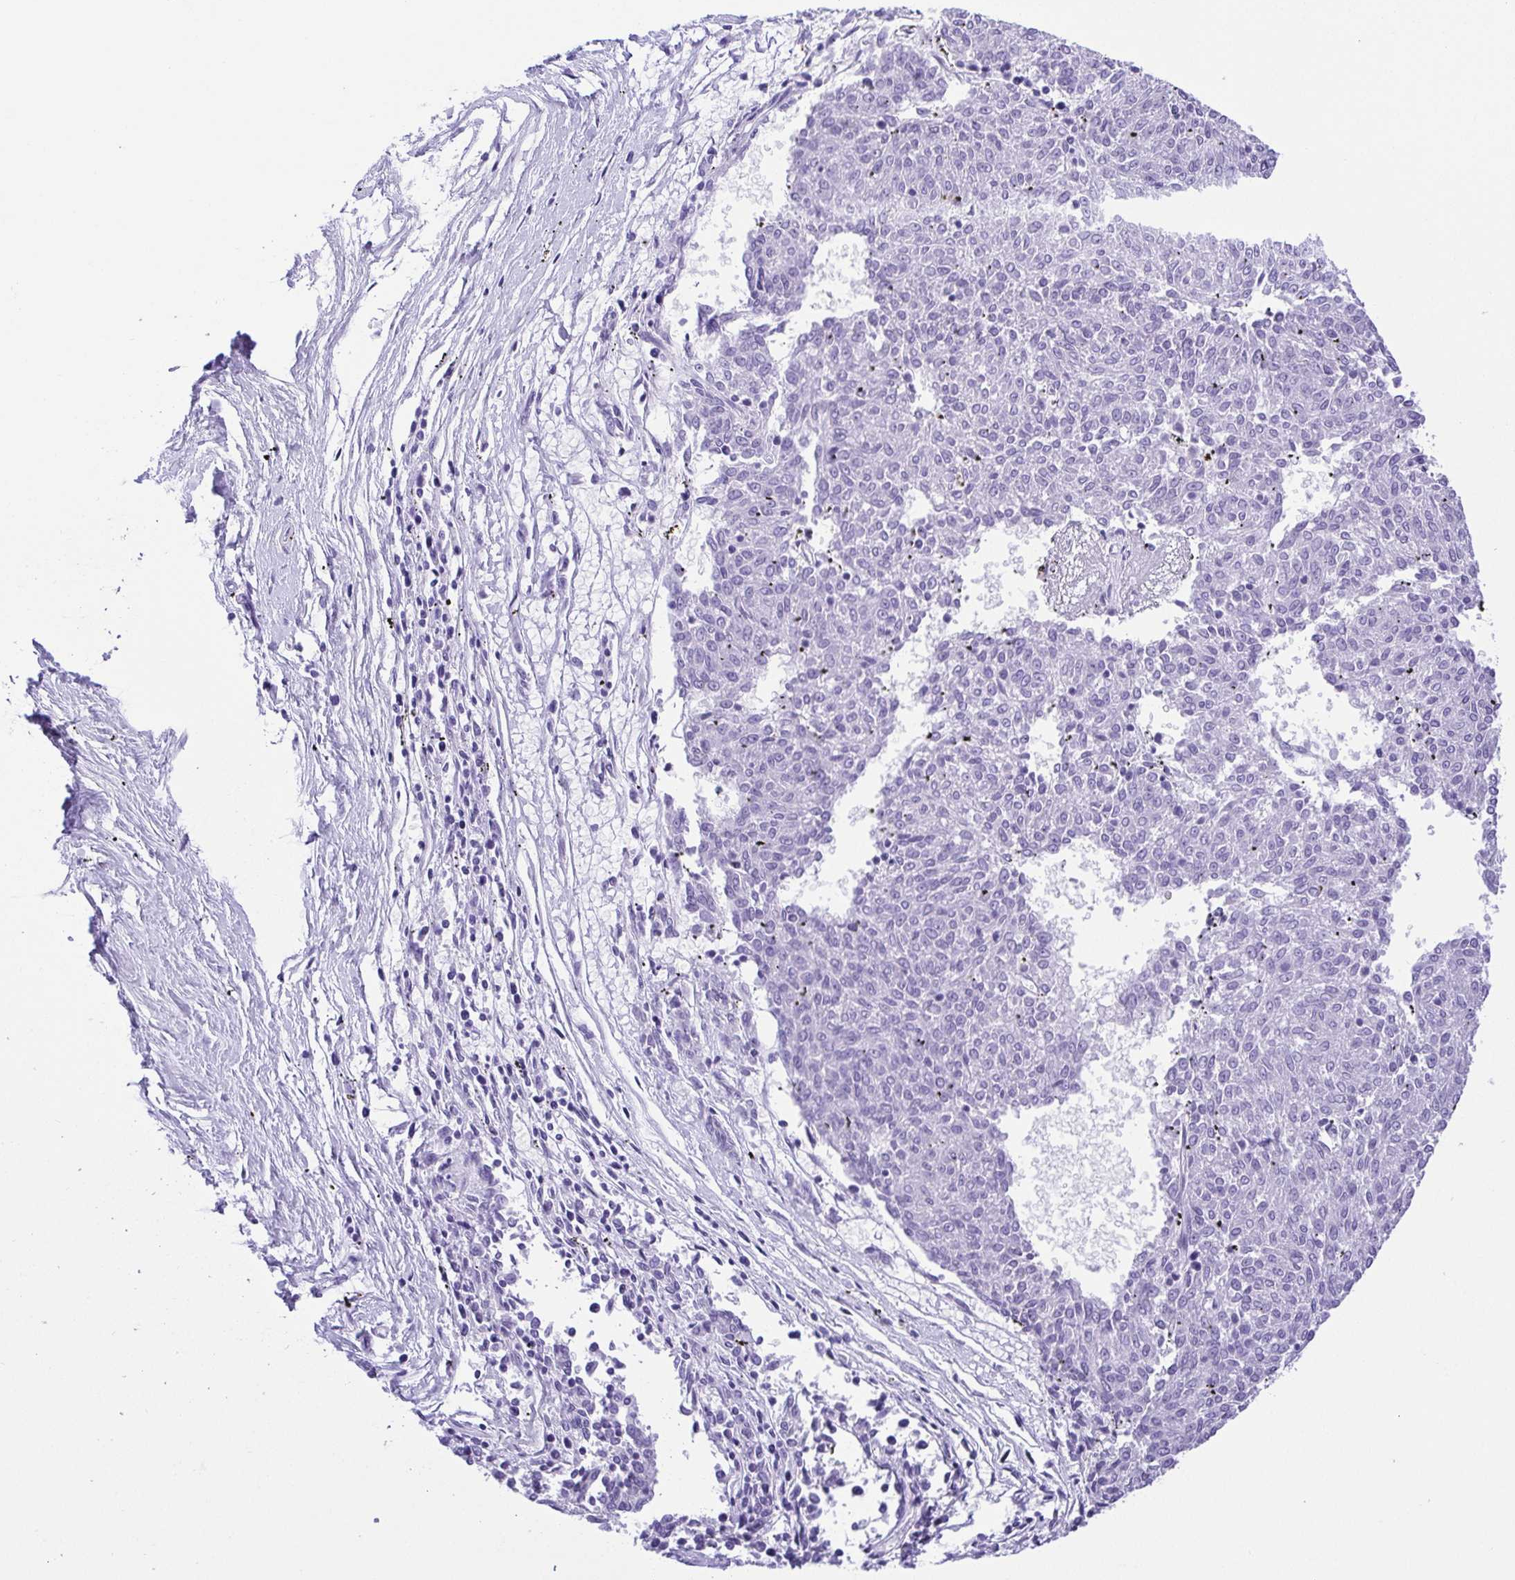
{"staining": {"intensity": "negative", "quantity": "none", "location": "none"}, "tissue": "melanoma", "cell_type": "Tumor cells", "image_type": "cancer", "snomed": [{"axis": "morphology", "description": "Malignant melanoma, NOS"}, {"axis": "topography", "description": "Skin"}], "caption": "DAB immunohistochemical staining of malignant melanoma shows no significant positivity in tumor cells.", "gene": "CDSN", "patient": {"sex": "female", "age": 72}}